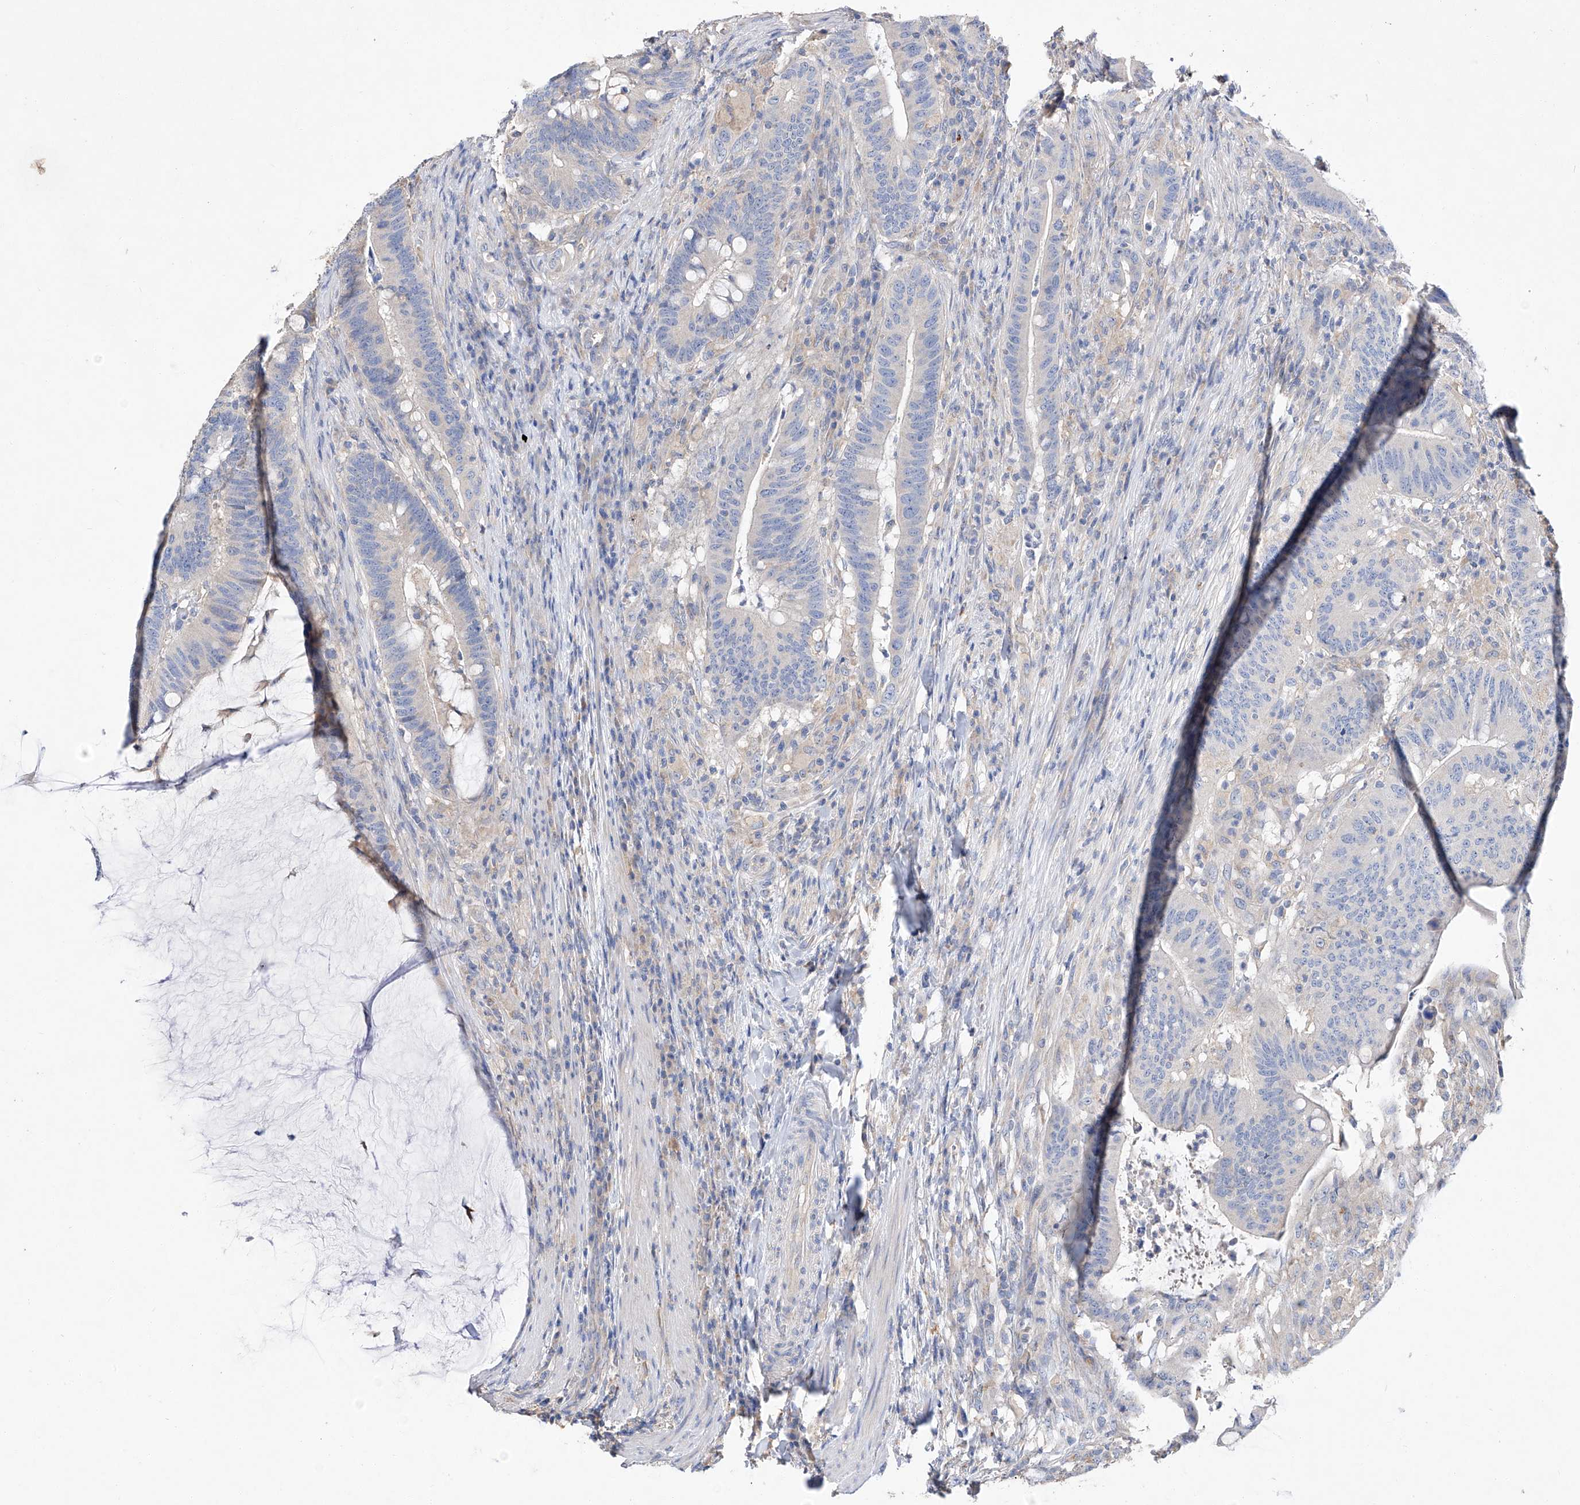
{"staining": {"intensity": "negative", "quantity": "none", "location": "none"}, "tissue": "colorectal cancer", "cell_type": "Tumor cells", "image_type": "cancer", "snomed": [{"axis": "morphology", "description": "Adenocarcinoma, NOS"}, {"axis": "topography", "description": "Colon"}], "caption": "A high-resolution photomicrograph shows IHC staining of colorectal cancer, which reveals no significant positivity in tumor cells.", "gene": "AMD1", "patient": {"sex": "female", "age": 66}}